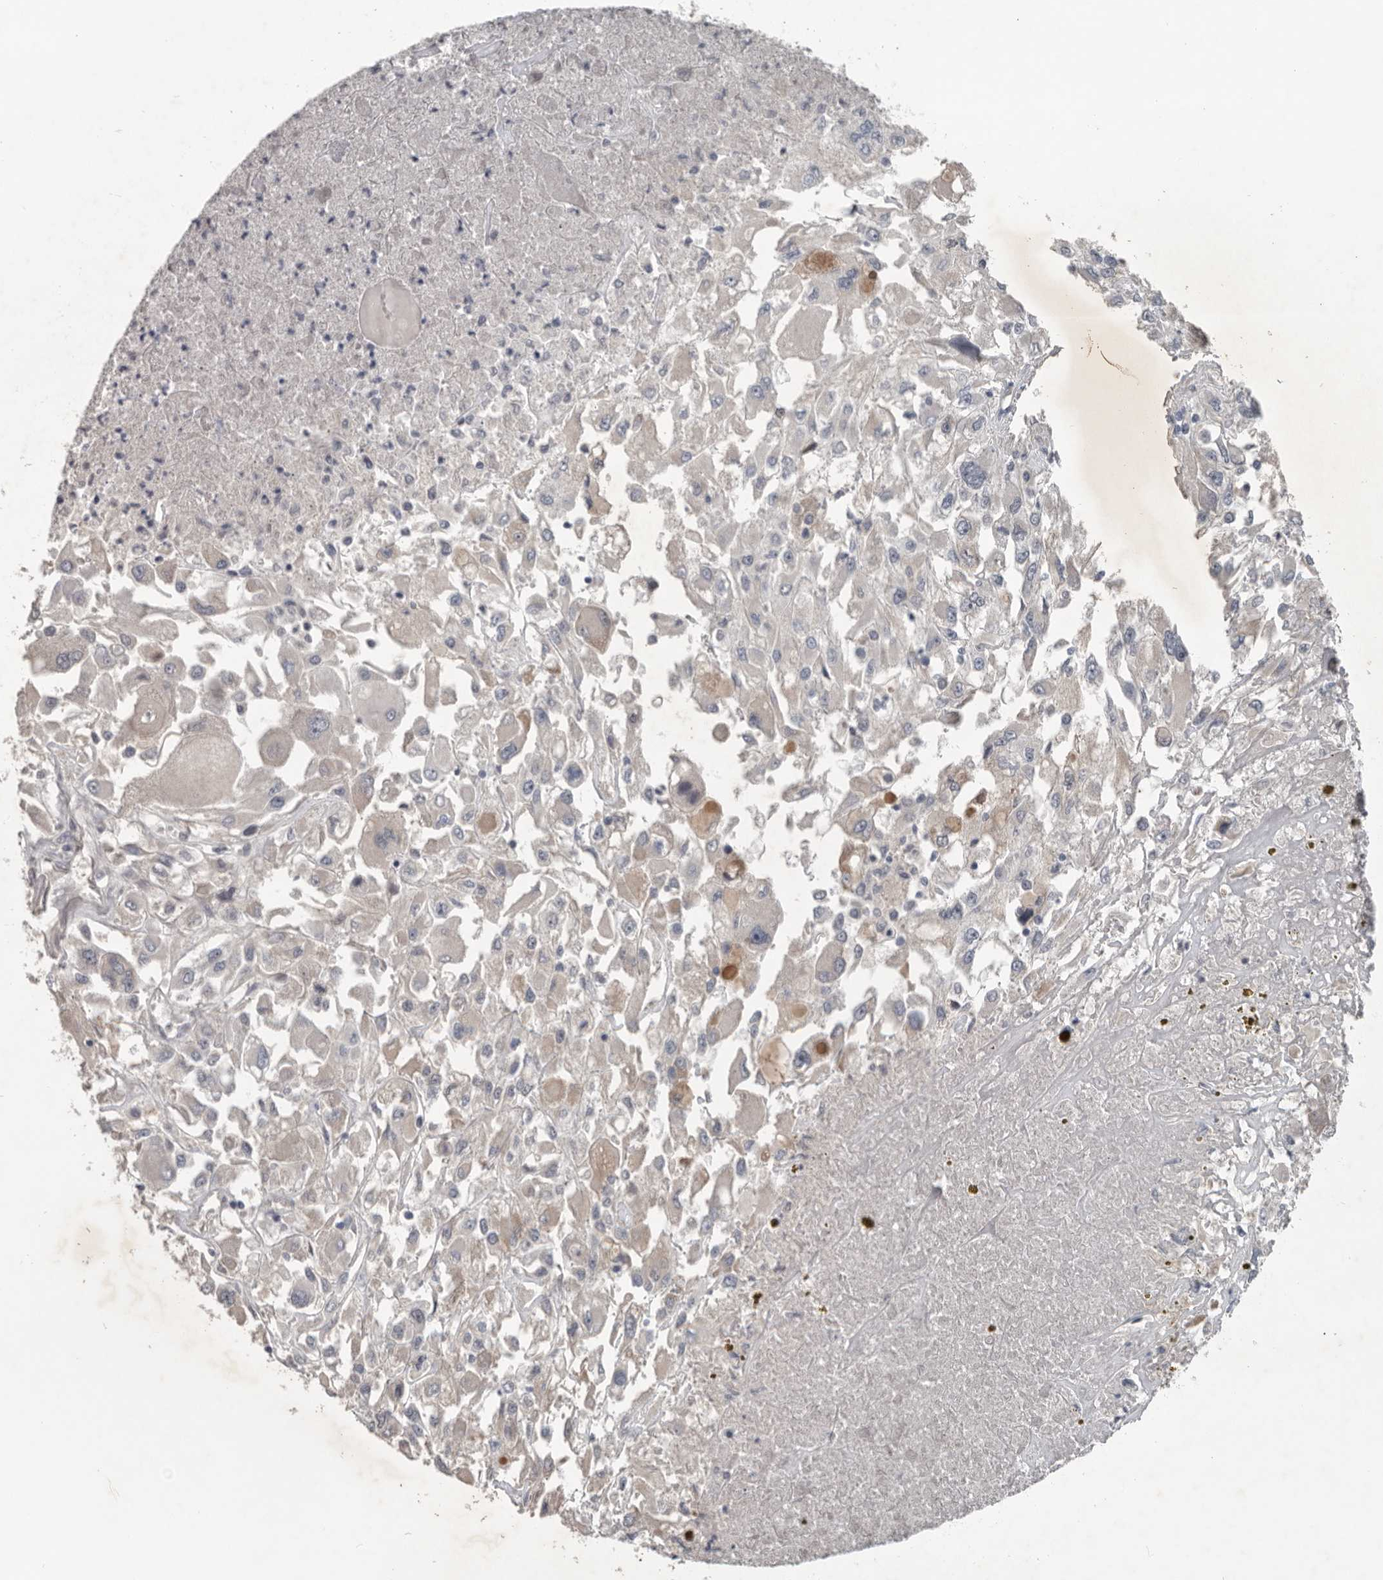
{"staining": {"intensity": "negative", "quantity": "none", "location": "none"}, "tissue": "renal cancer", "cell_type": "Tumor cells", "image_type": "cancer", "snomed": [{"axis": "morphology", "description": "Adenocarcinoma, NOS"}, {"axis": "topography", "description": "Kidney"}], "caption": "Immunohistochemistry photomicrograph of renal cancer stained for a protein (brown), which exhibits no staining in tumor cells. (DAB (3,3'-diaminobenzidine) IHC with hematoxylin counter stain).", "gene": "C1orf216", "patient": {"sex": "female", "age": 52}}